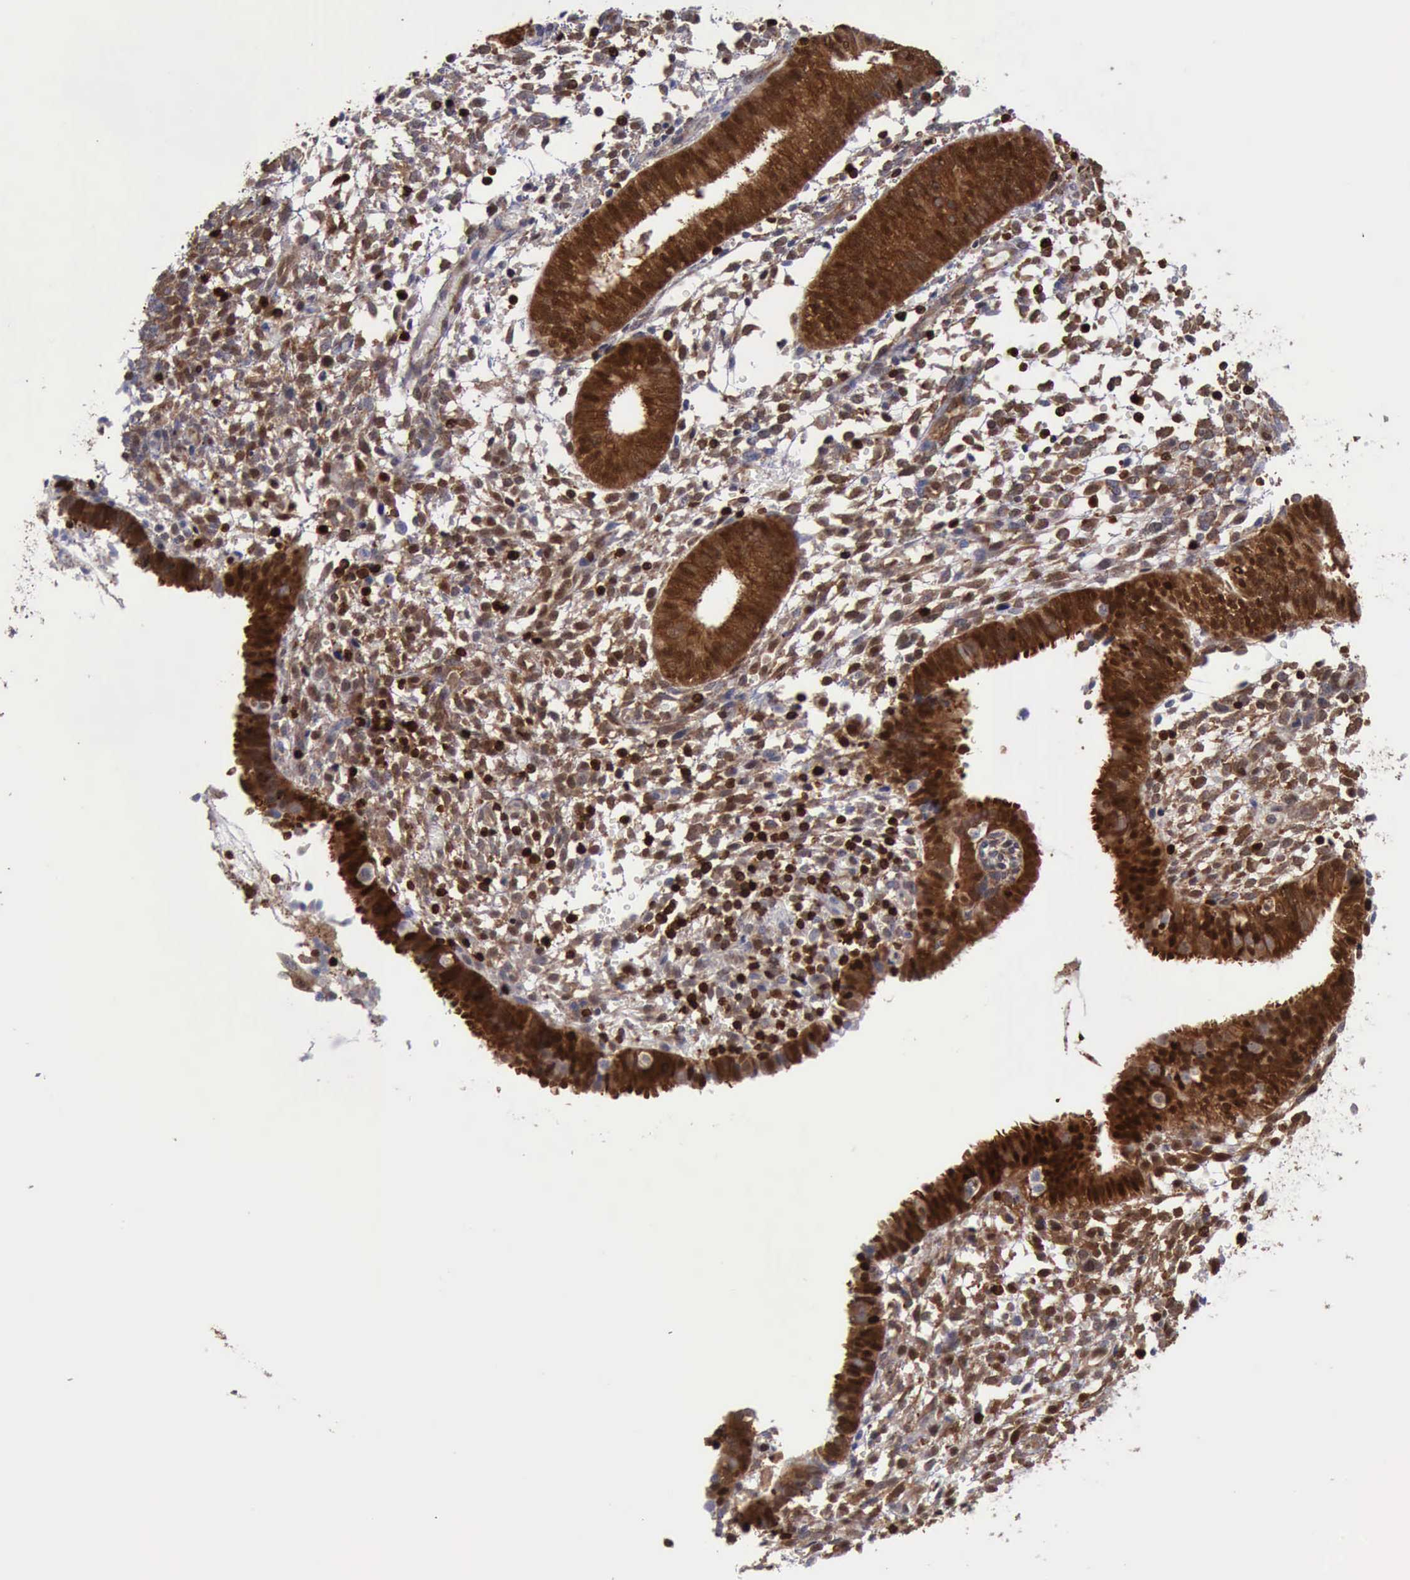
{"staining": {"intensity": "strong", "quantity": ">75%", "location": "cytoplasmic/membranous,nuclear"}, "tissue": "endometrium", "cell_type": "Cells in endometrial stroma", "image_type": "normal", "snomed": [{"axis": "morphology", "description": "Normal tissue, NOS"}, {"axis": "topography", "description": "Endometrium"}], "caption": "Endometrium stained with a brown dye shows strong cytoplasmic/membranous,nuclear positive staining in approximately >75% of cells in endometrial stroma.", "gene": "PDCD4", "patient": {"sex": "female", "age": 32}}